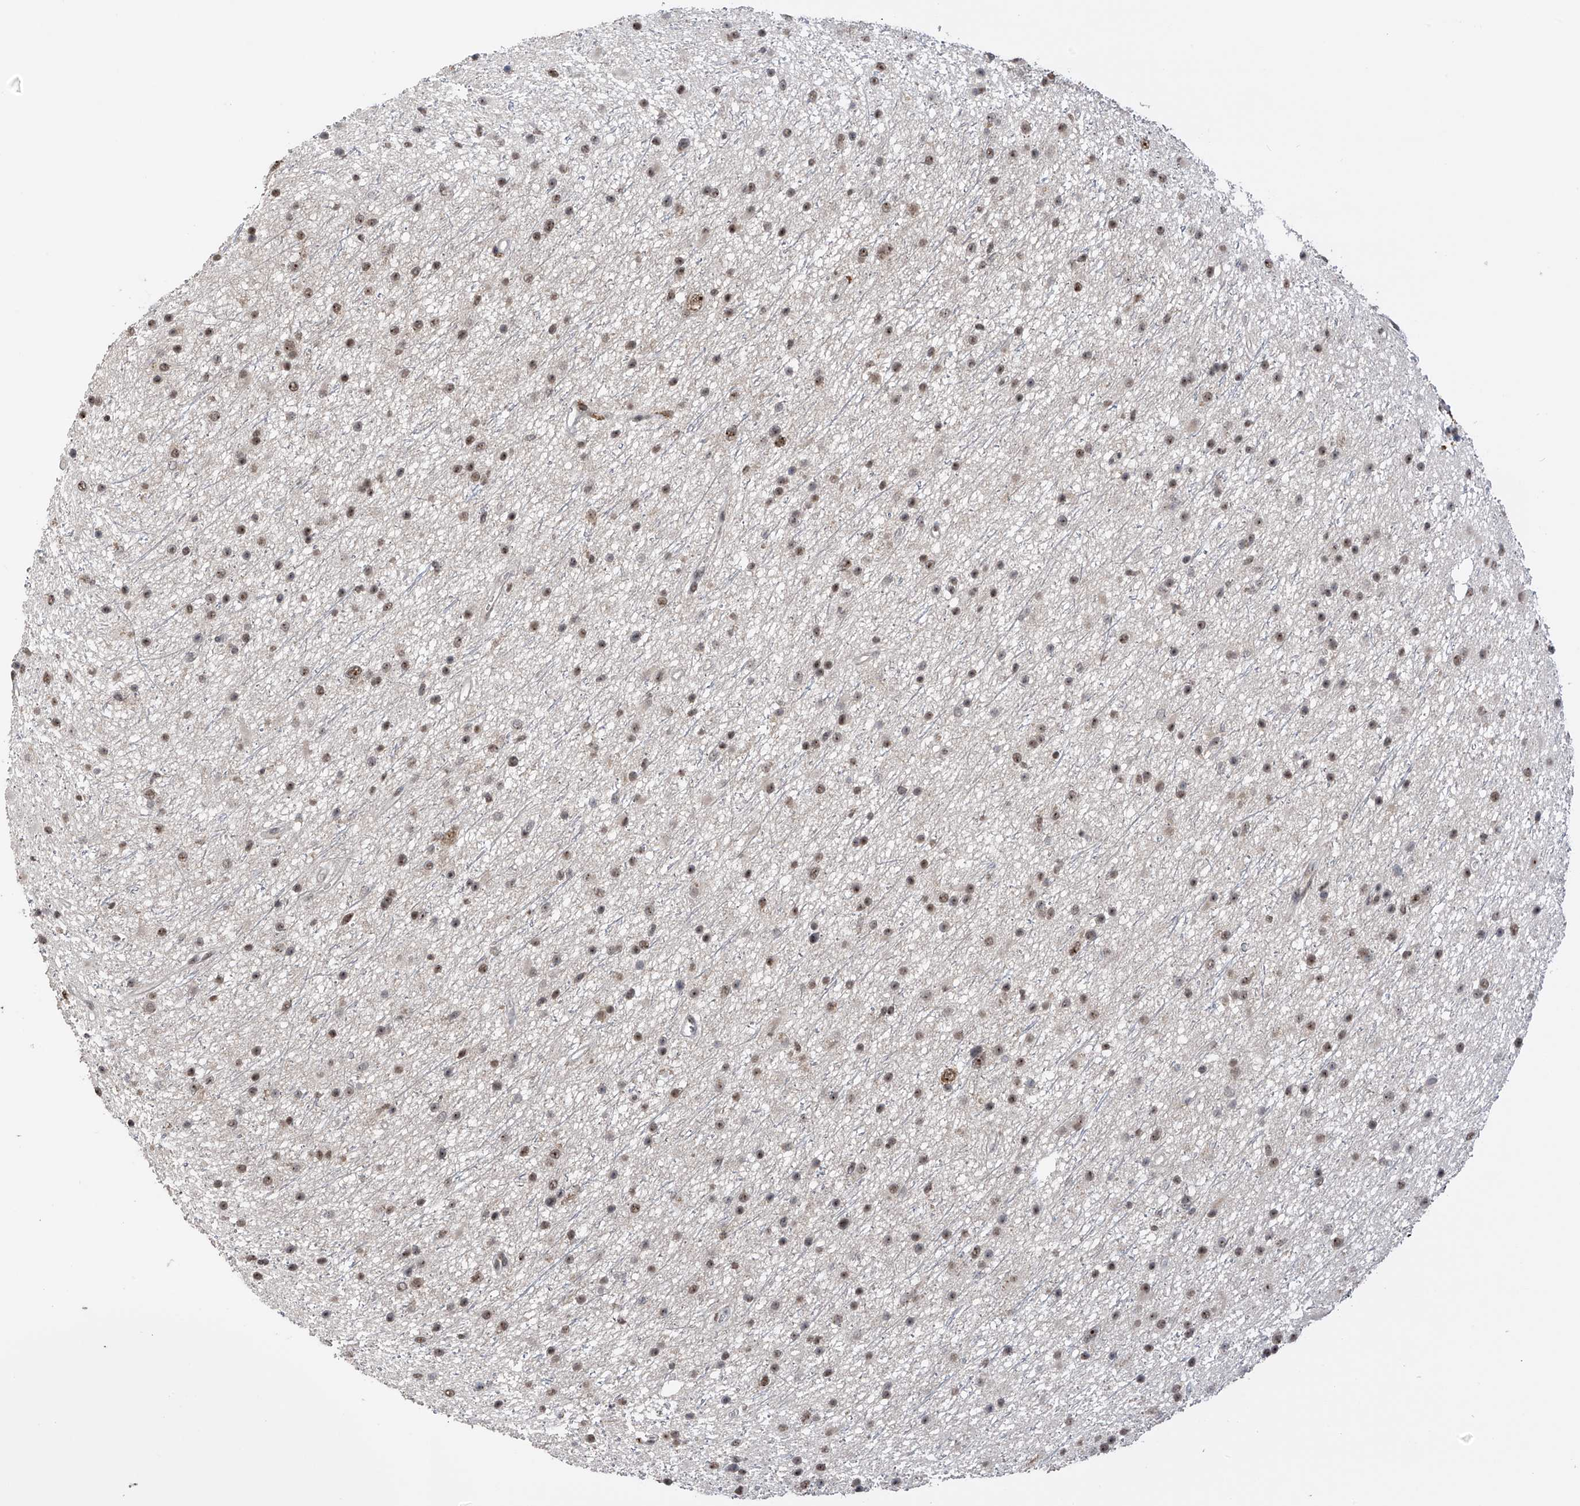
{"staining": {"intensity": "weak", "quantity": "<25%", "location": "nuclear"}, "tissue": "glioma", "cell_type": "Tumor cells", "image_type": "cancer", "snomed": [{"axis": "morphology", "description": "Glioma, malignant, Low grade"}, {"axis": "topography", "description": "Cerebral cortex"}], "caption": "The photomicrograph demonstrates no staining of tumor cells in glioma.", "gene": "C1orf131", "patient": {"sex": "female", "age": 39}}